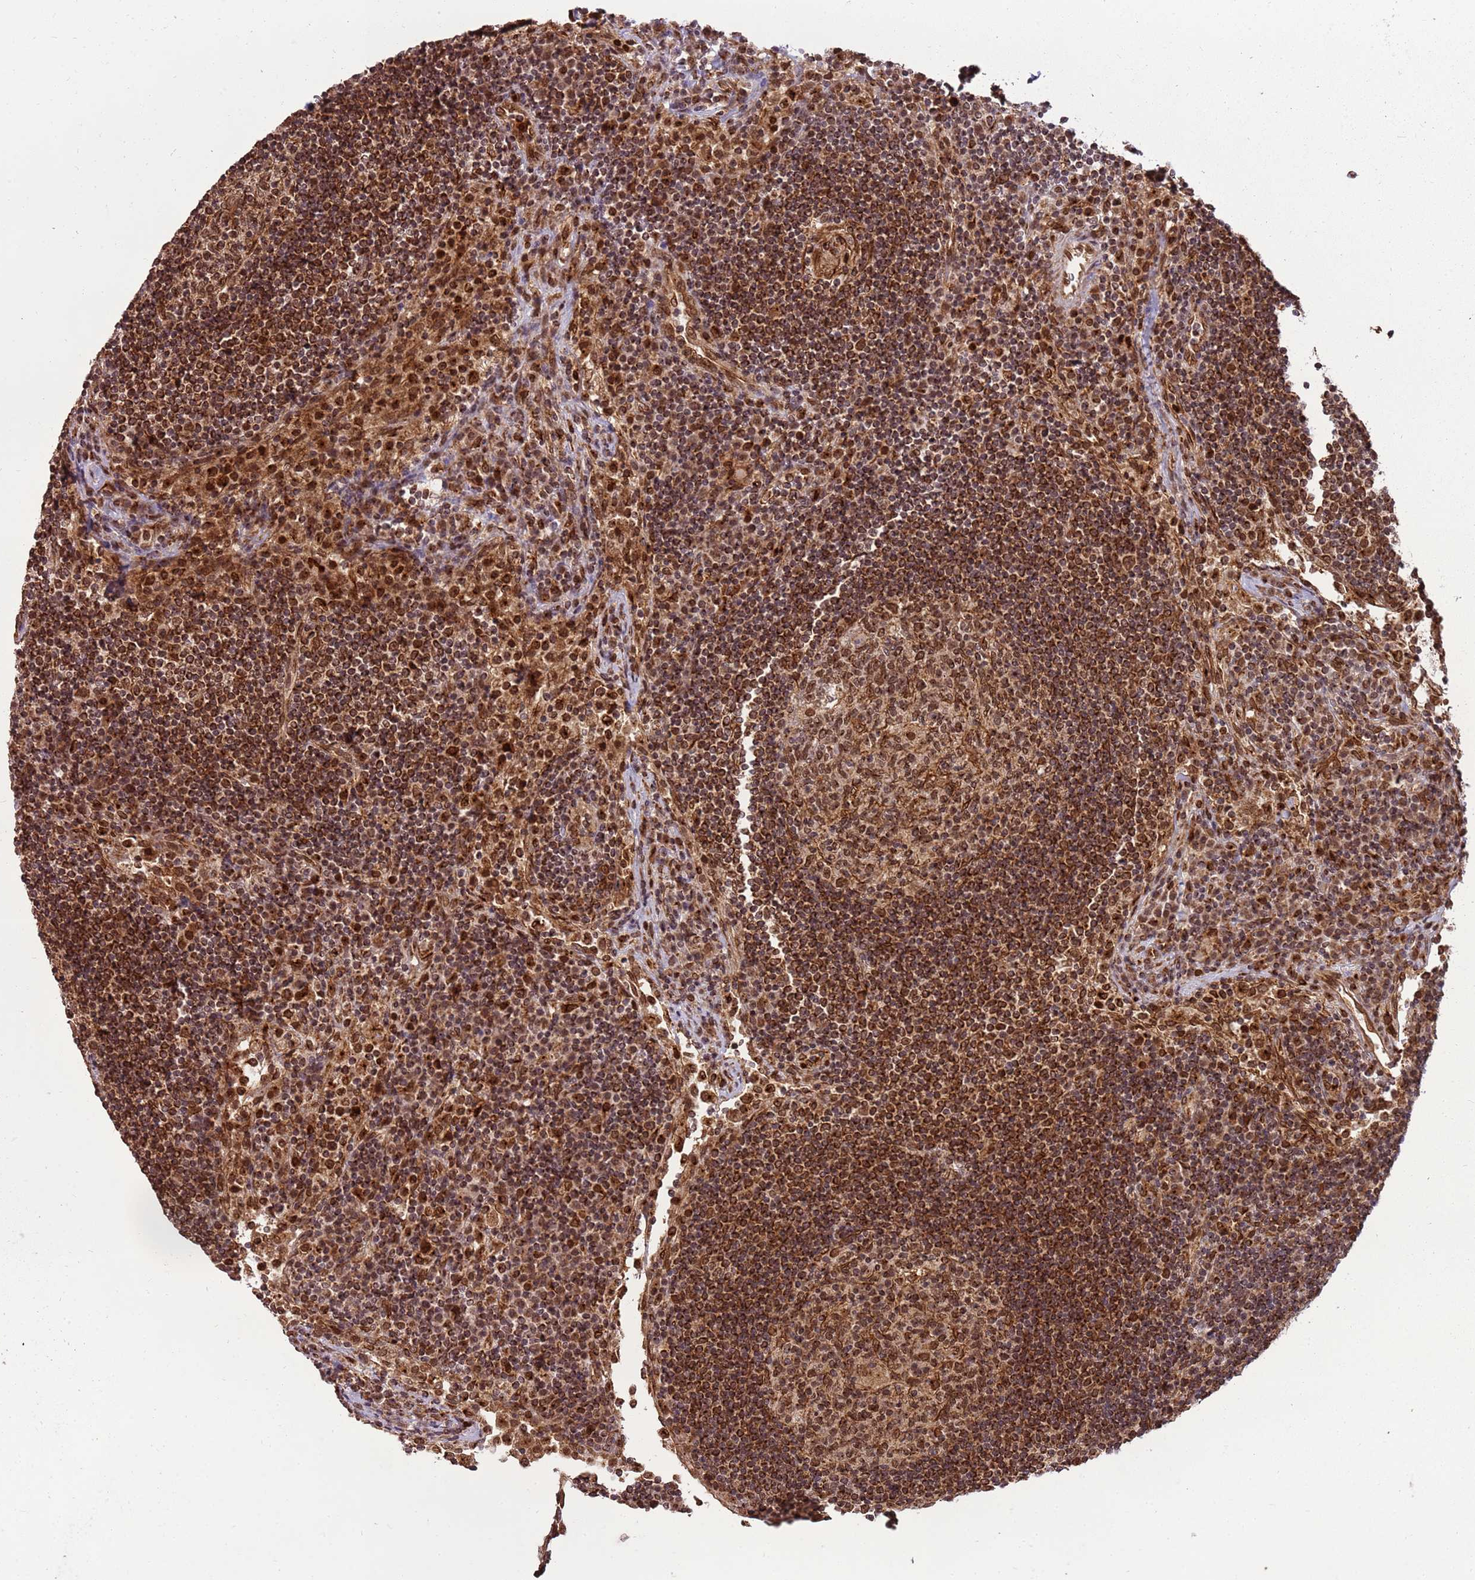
{"staining": {"intensity": "strong", "quantity": ">75%", "location": "cytoplasmic/membranous,nuclear"}, "tissue": "lymph node", "cell_type": "Germinal center cells", "image_type": "normal", "snomed": [{"axis": "morphology", "description": "Normal tissue, NOS"}, {"axis": "topography", "description": "Lymph node"}], "caption": "Immunohistochemical staining of normal lymph node exhibits >75% levels of strong cytoplasmic/membranous,nuclear protein expression in about >75% of germinal center cells.", "gene": "CEP170", "patient": {"sex": "female", "age": 53}}